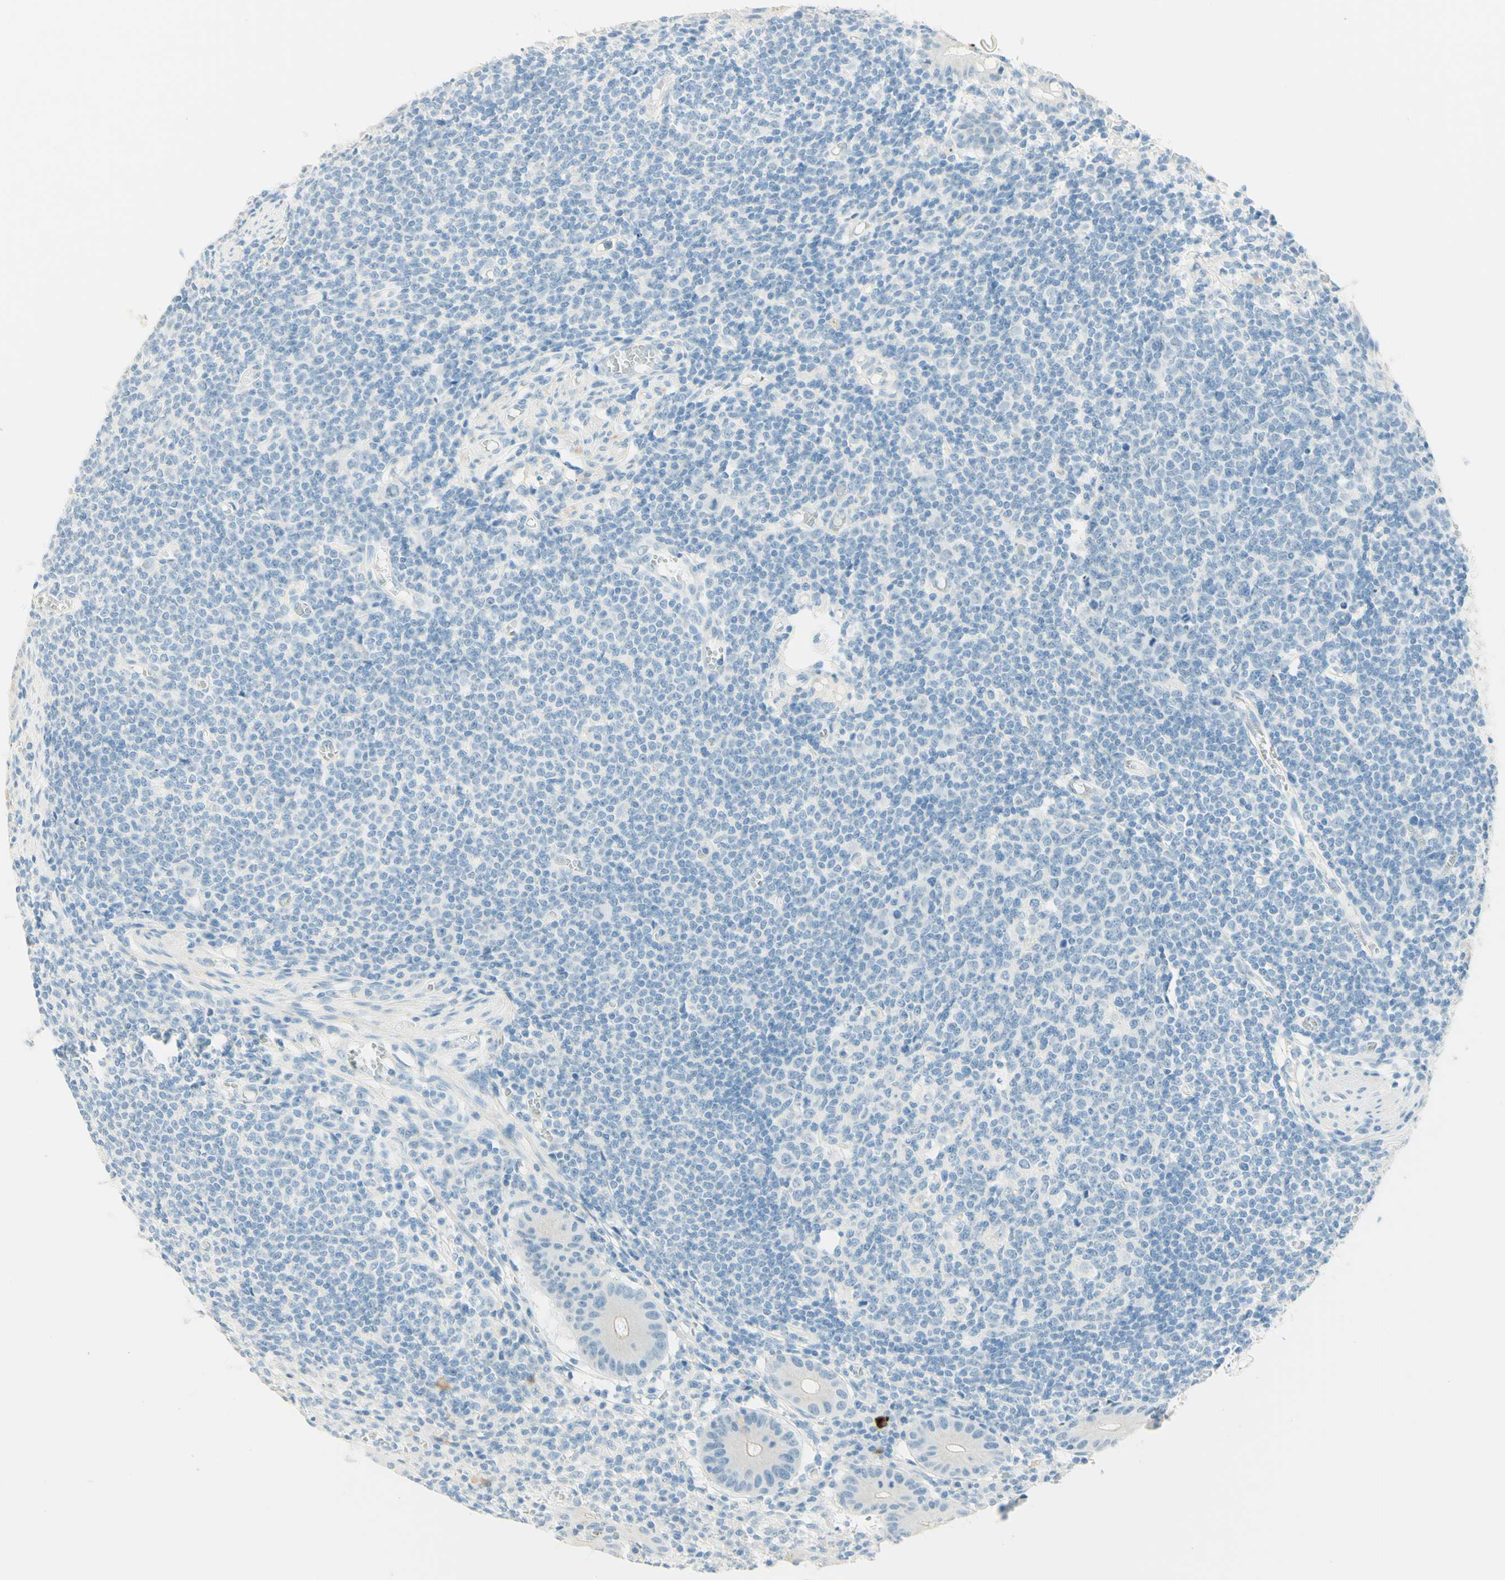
{"staining": {"intensity": "negative", "quantity": "none", "location": "none"}, "tissue": "small intestine", "cell_type": "Glandular cells", "image_type": "normal", "snomed": [{"axis": "morphology", "description": "Normal tissue, NOS"}, {"axis": "morphology", "description": "Cystadenocarcinoma, serous, Metastatic site"}, {"axis": "topography", "description": "Small intestine"}], "caption": "This photomicrograph is of normal small intestine stained with immunohistochemistry to label a protein in brown with the nuclei are counter-stained blue. There is no expression in glandular cells. (Brightfield microscopy of DAB (3,3'-diaminobenzidine) immunohistochemistry (IHC) at high magnification).", "gene": "TMEM132D", "patient": {"sex": "female", "age": 61}}